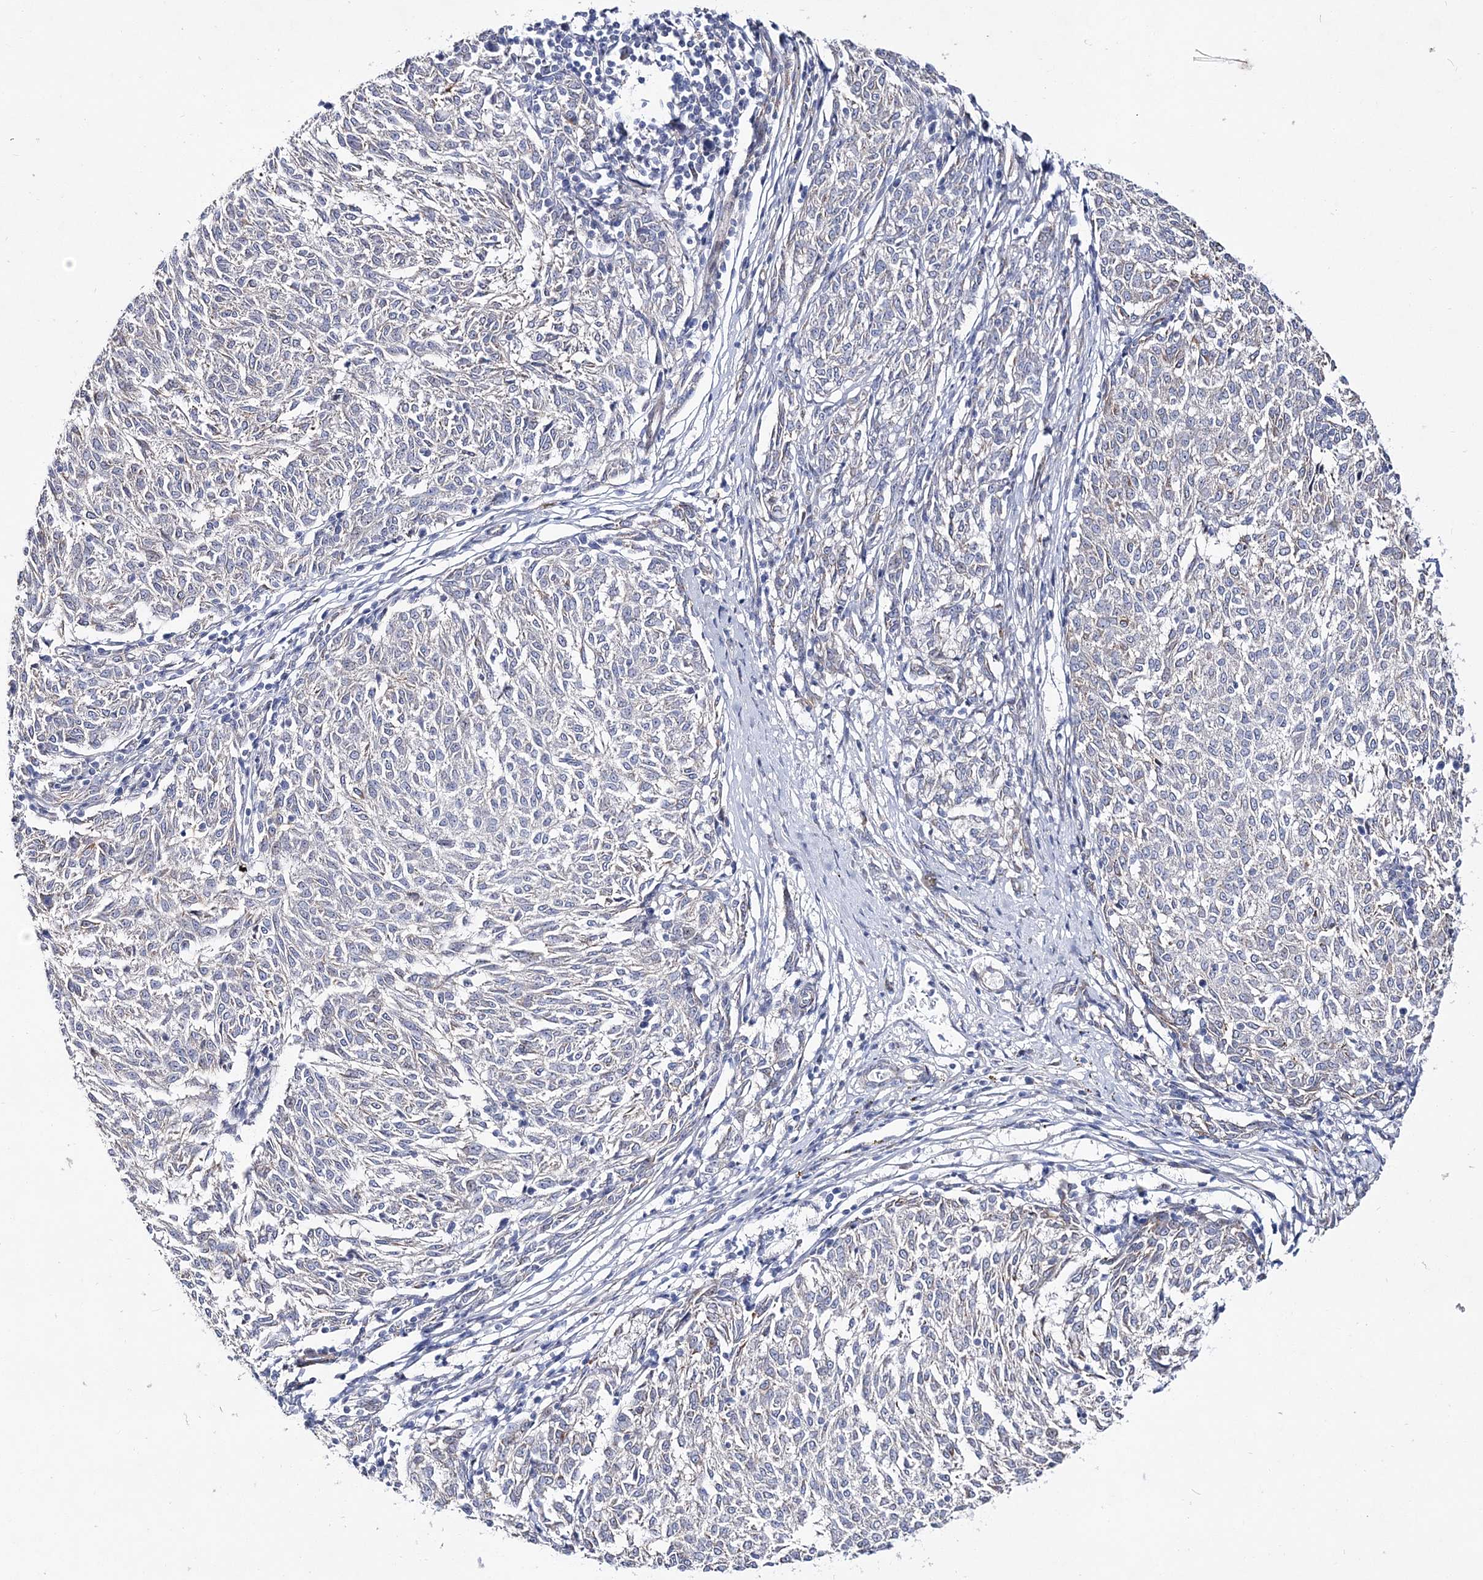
{"staining": {"intensity": "negative", "quantity": "none", "location": "none"}, "tissue": "melanoma", "cell_type": "Tumor cells", "image_type": "cancer", "snomed": [{"axis": "morphology", "description": "Malignant melanoma, NOS"}, {"axis": "topography", "description": "Skin"}], "caption": "A micrograph of human melanoma is negative for staining in tumor cells.", "gene": "ANO1", "patient": {"sex": "female", "age": 72}}